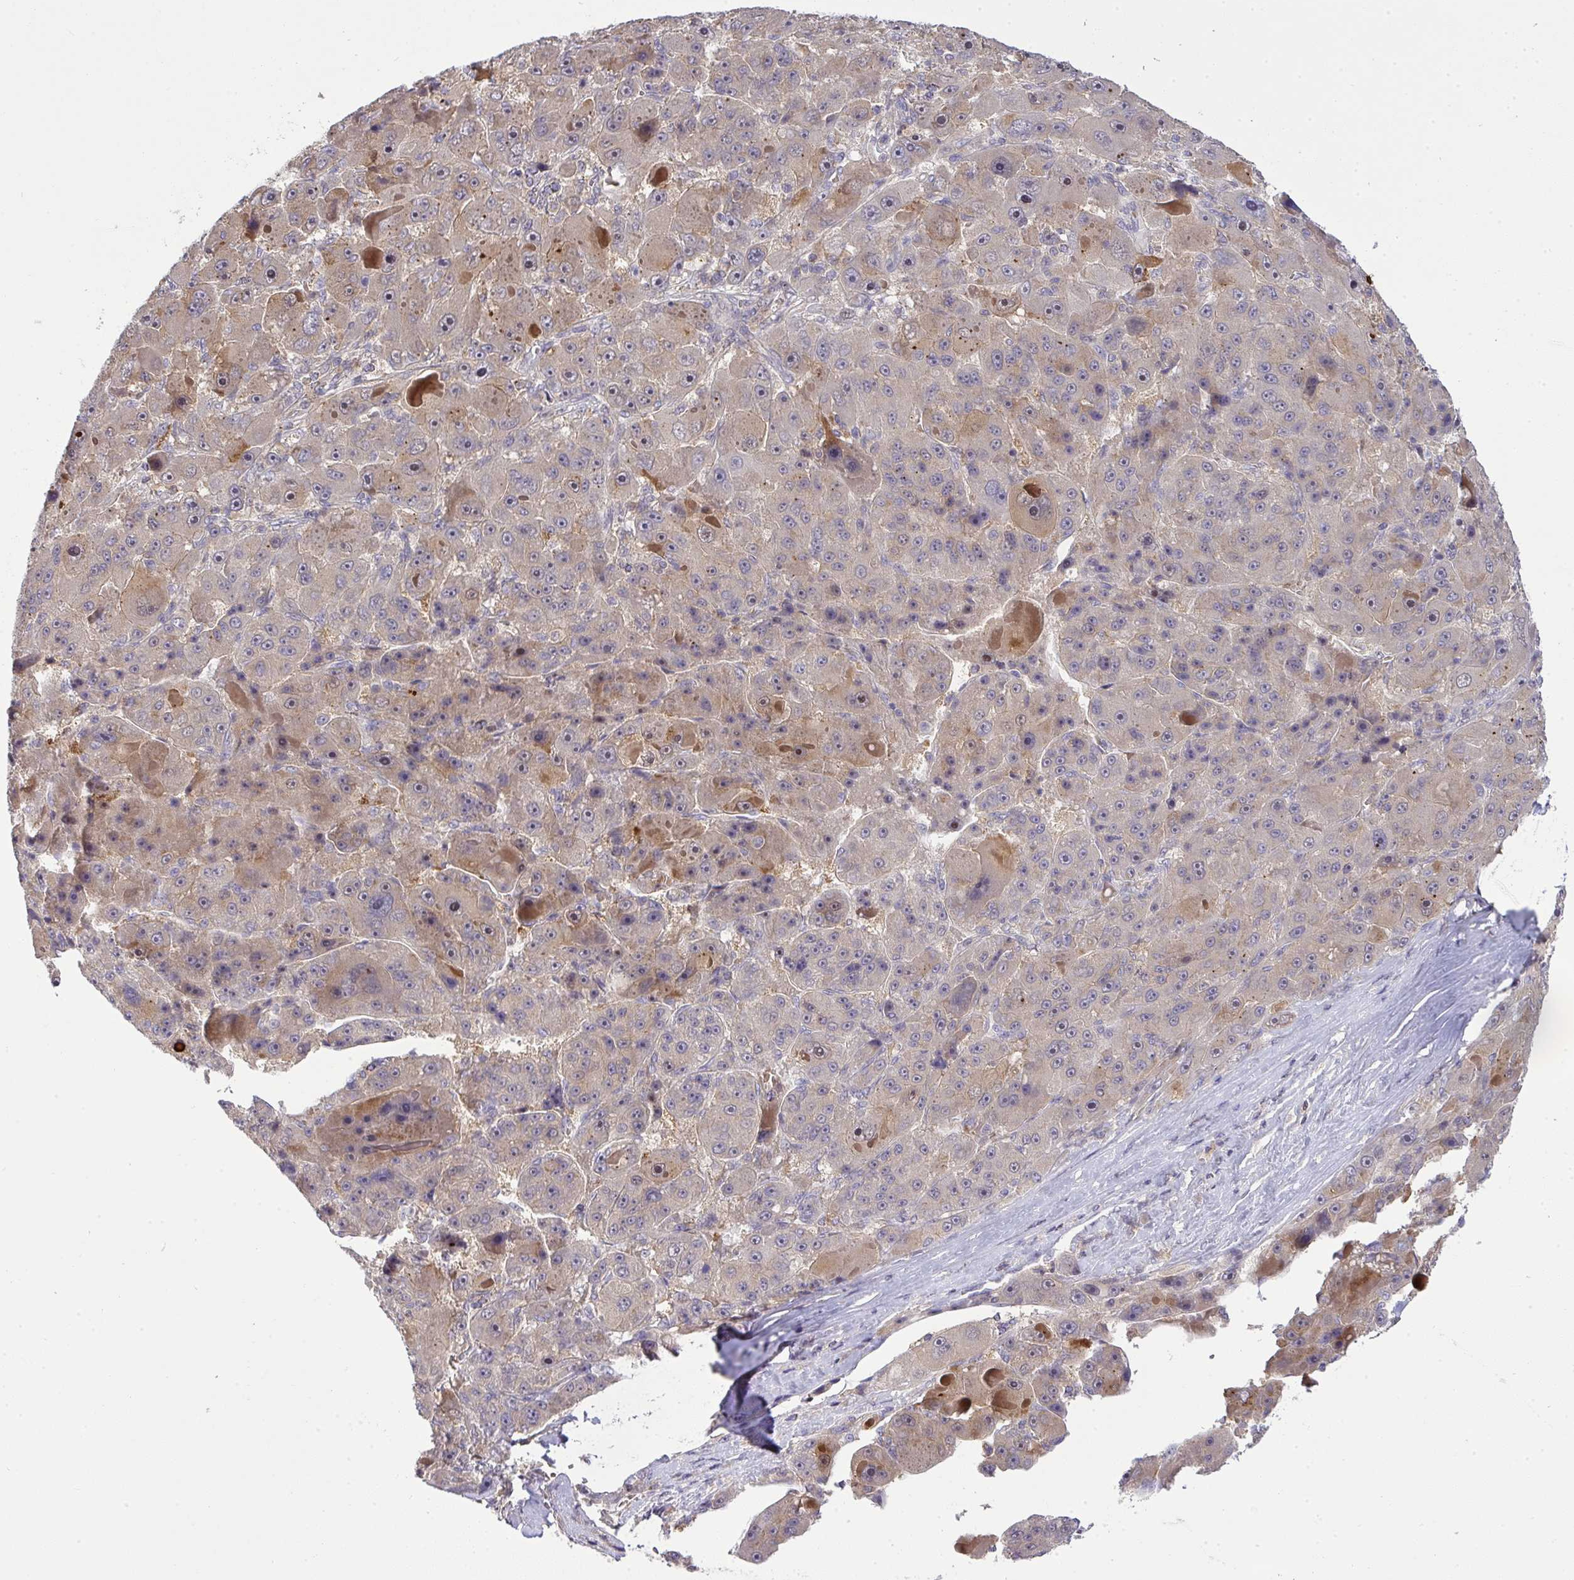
{"staining": {"intensity": "weak", "quantity": "25%-75%", "location": "cytoplasmic/membranous"}, "tissue": "liver cancer", "cell_type": "Tumor cells", "image_type": "cancer", "snomed": [{"axis": "morphology", "description": "Carcinoma, Hepatocellular, NOS"}, {"axis": "topography", "description": "Liver"}], "caption": "Tumor cells reveal weak cytoplasmic/membranous positivity in about 25%-75% of cells in liver hepatocellular carcinoma.", "gene": "SLC9A6", "patient": {"sex": "male", "age": 76}}